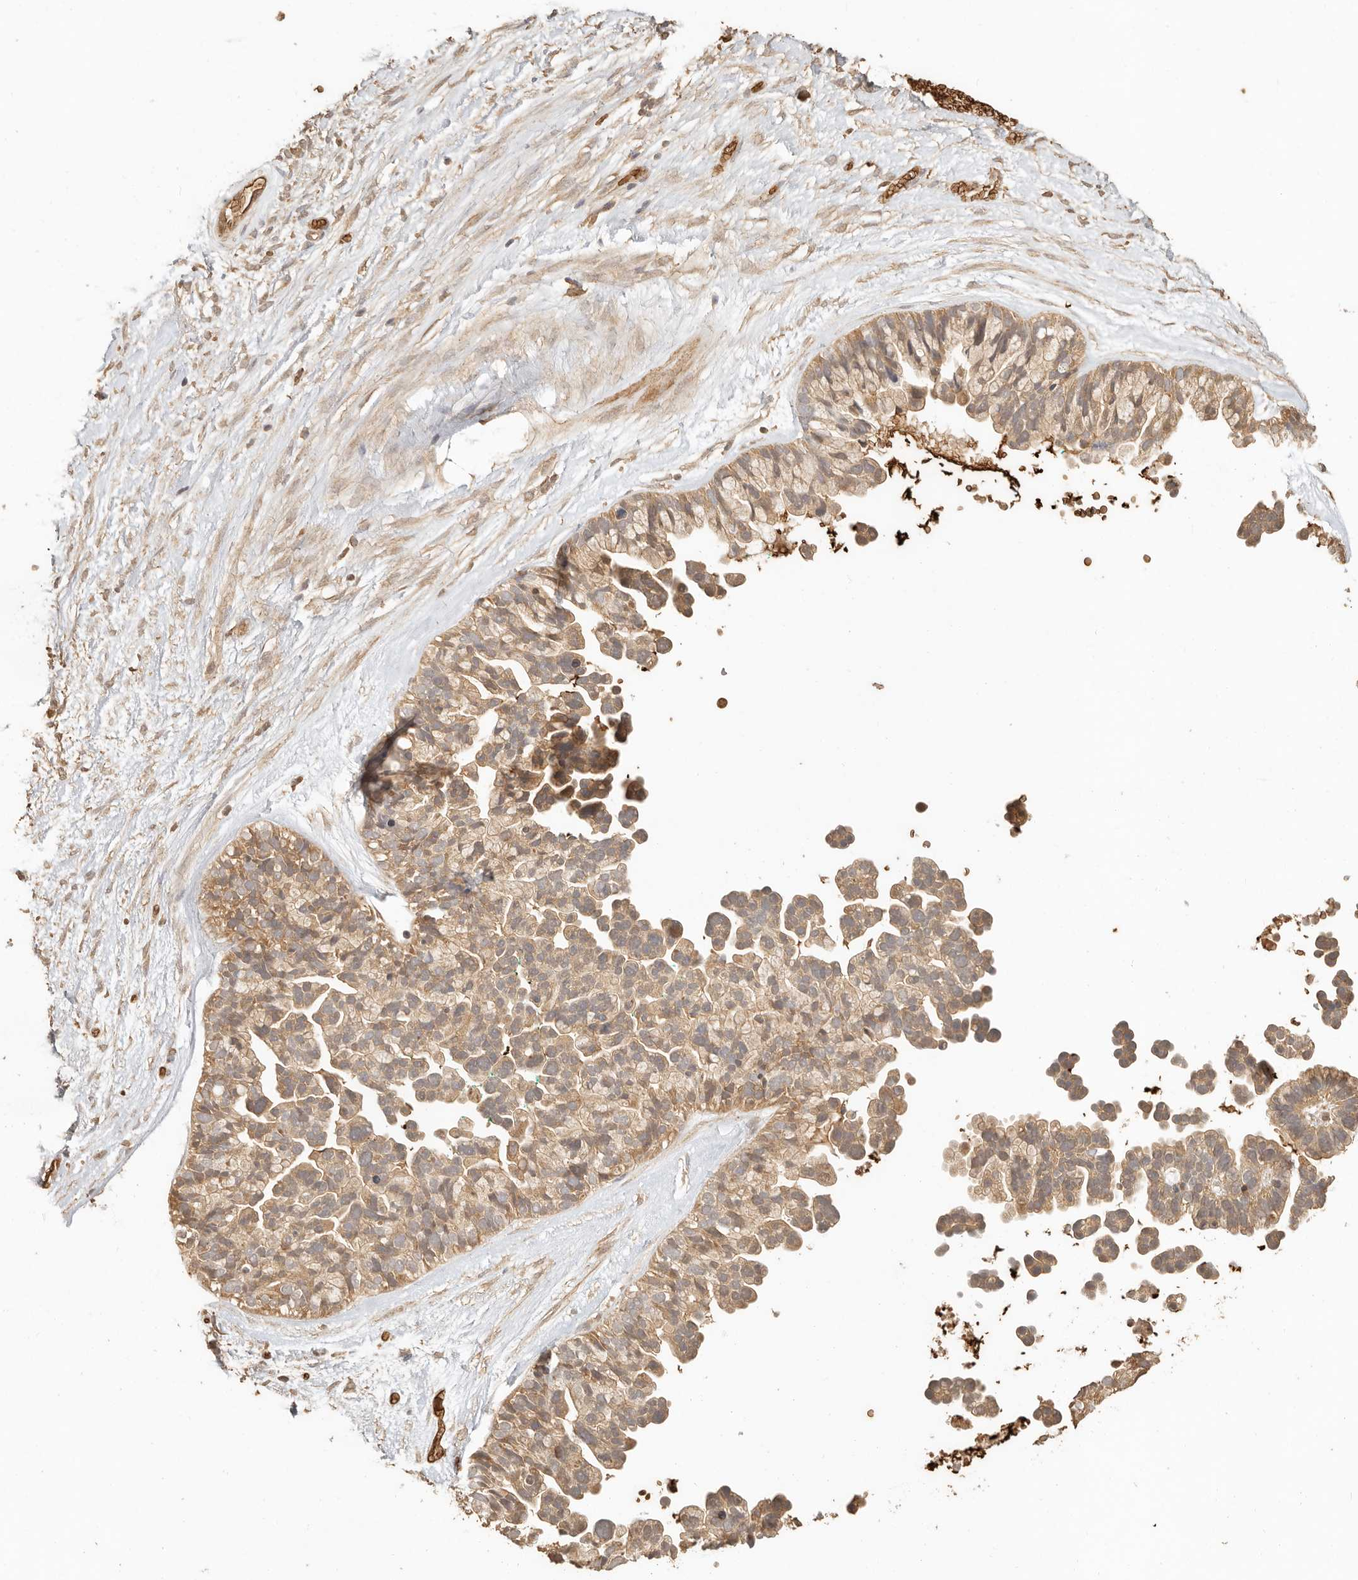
{"staining": {"intensity": "moderate", "quantity": ">75%", "location": "cytoplasmic/membranous"}, "tissue": "ovarian cancer", "cell_type": "Tumor cells", "image_type": "cancer", "snomed": [{"axis": "morphology", "description": "Cystadenocarcinoma, serous, NOS"}, {"axis": "topography", "description": "Ovary"}], "caption": "Immunohistochemical staining of ovarian cancer (serous cystadenocarcinoma) displays medium levels of moderate cytoplasmic/membranous staining in about >75% of tumor cells.", "gene": "INTS11", "patient": {"sex": "female", "age": 56}}